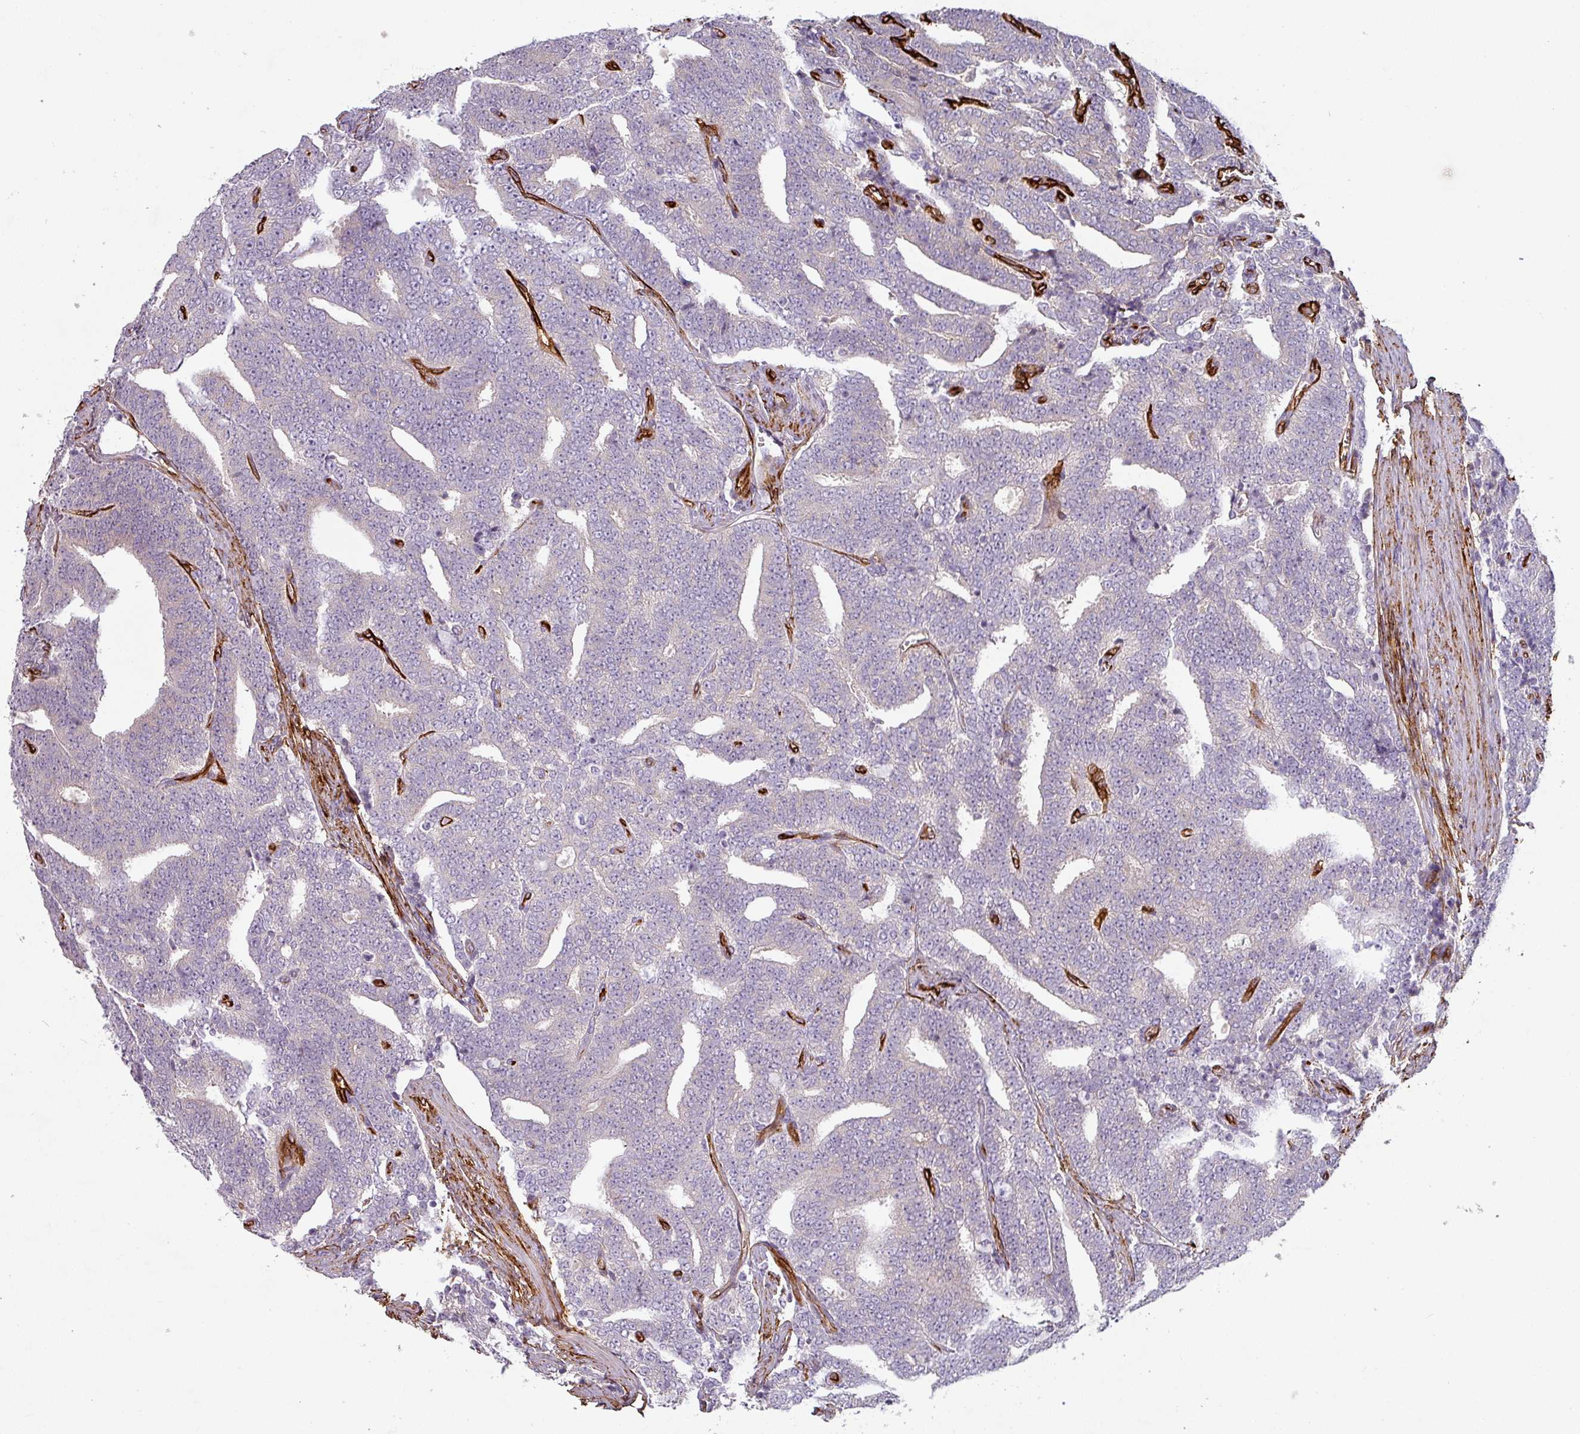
{"staining": {"intensity": "negative", "quantity": "none", "location": "none"}, "tissue": "prostate cancer", "cell_type": "Tumor cells", "image_type": "cancer", "snomed": [{"axis": "morphology", "description": "Adenocarcinoma, High grade"}, {"axis": "topography", "description": "Prostate and seminal vesicle, NOS"}], "caption": "An IHC histopathology image of prostate cancer (high-grade adenocarcinoma) is shown. There is no staining in tumor cells of prostate cancer (high-grade adenocarcinoma).", "gene": "PRODH2", "patient": {"sex": "male", "age": 67}}